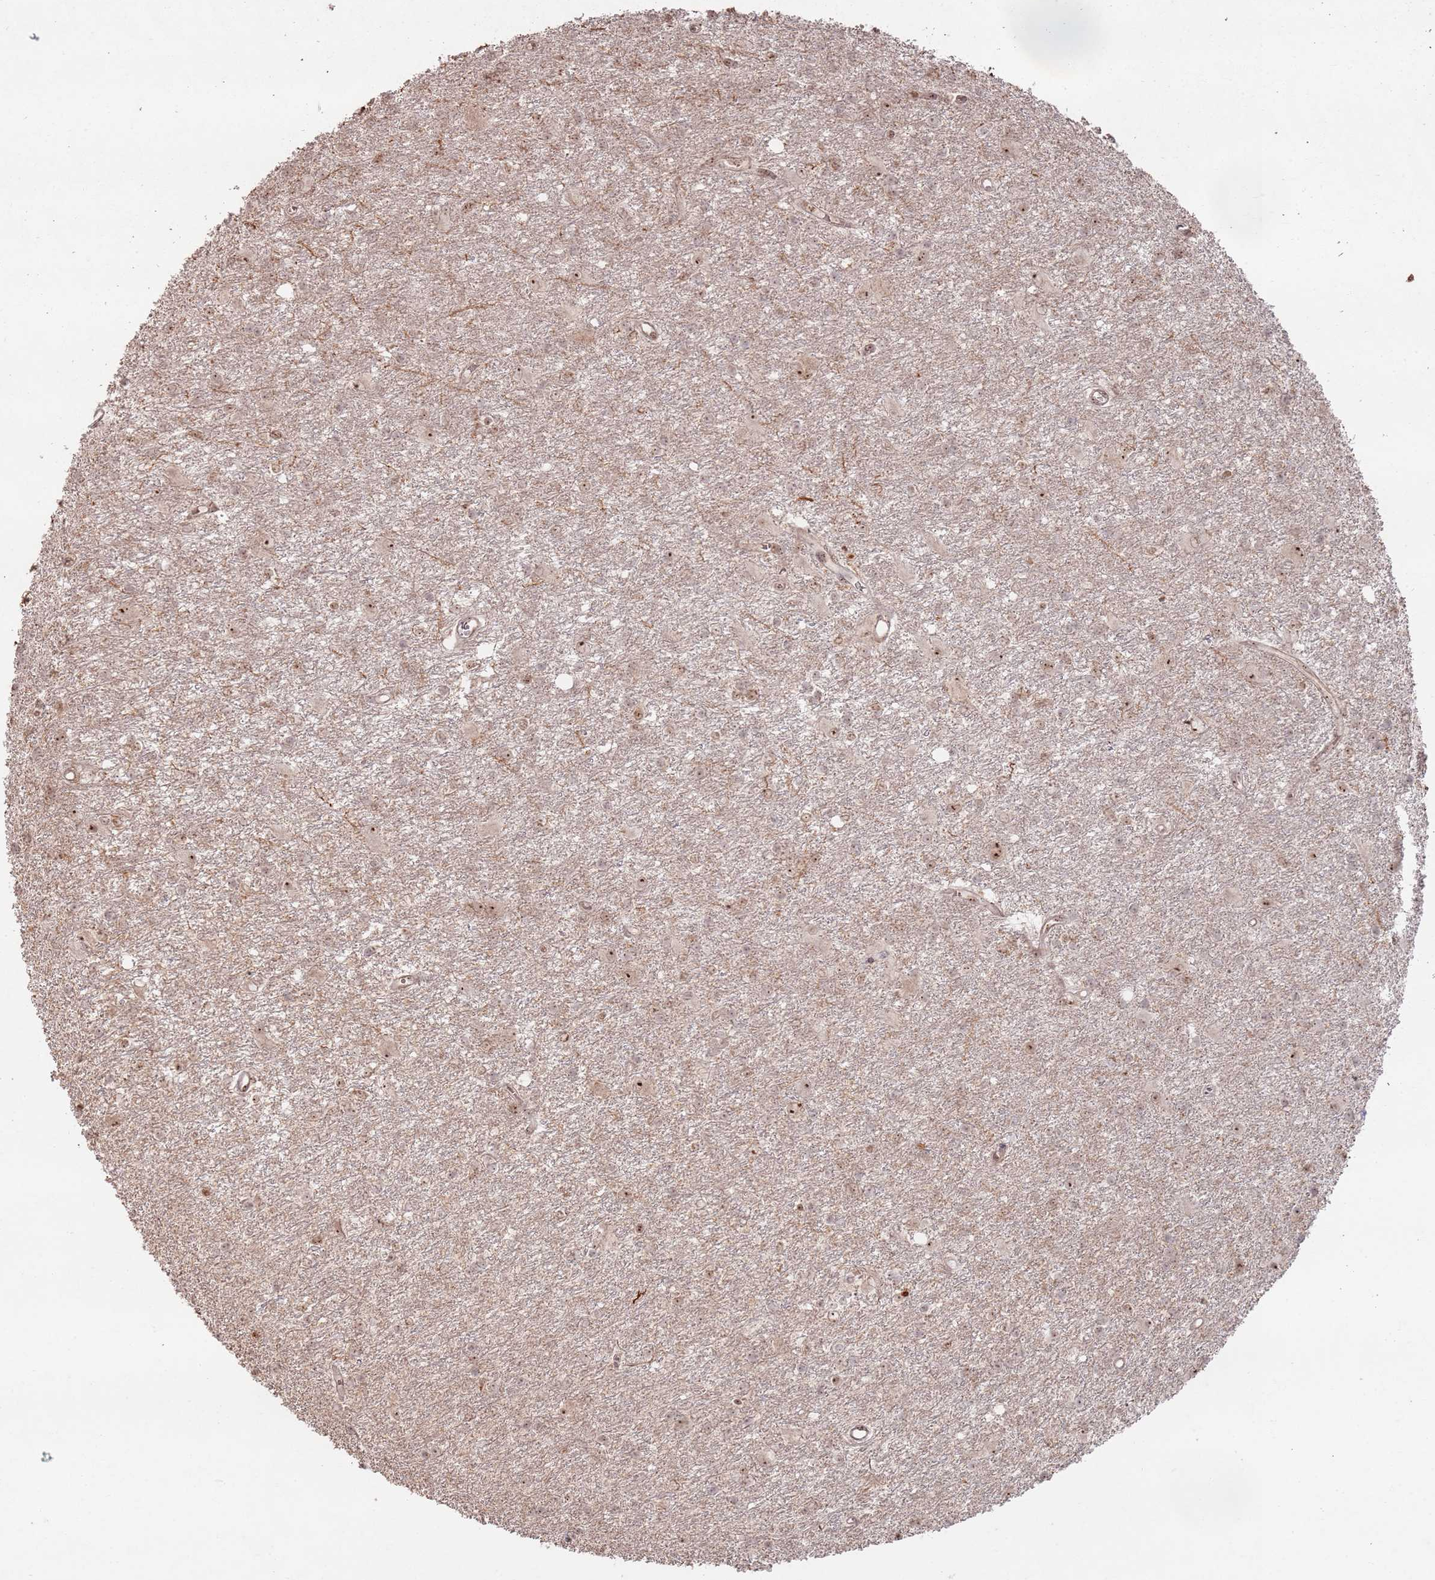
{"staining": {"intensity": "weak", "quantity": "<25%", "location": "cytoplasmic/membranous,nuclear"}, "tissue": "glioma", "cell_type": "Tumor cells", "image_type": "cancer", "snomed": [{"axis": "morphology", "description": "Glioma, malignant, High grade"}, {"axis": "topography", "description": "Brain"}], "caption": "This histopathology image is of glioma stained with immunohistochemistry (IHC) to label a protein in brown with the nuclei are counter-stained blue. There is no positivity in tumor cells.", "gene": "UTP11", "patient": {"sex": "female", "age": 50}}